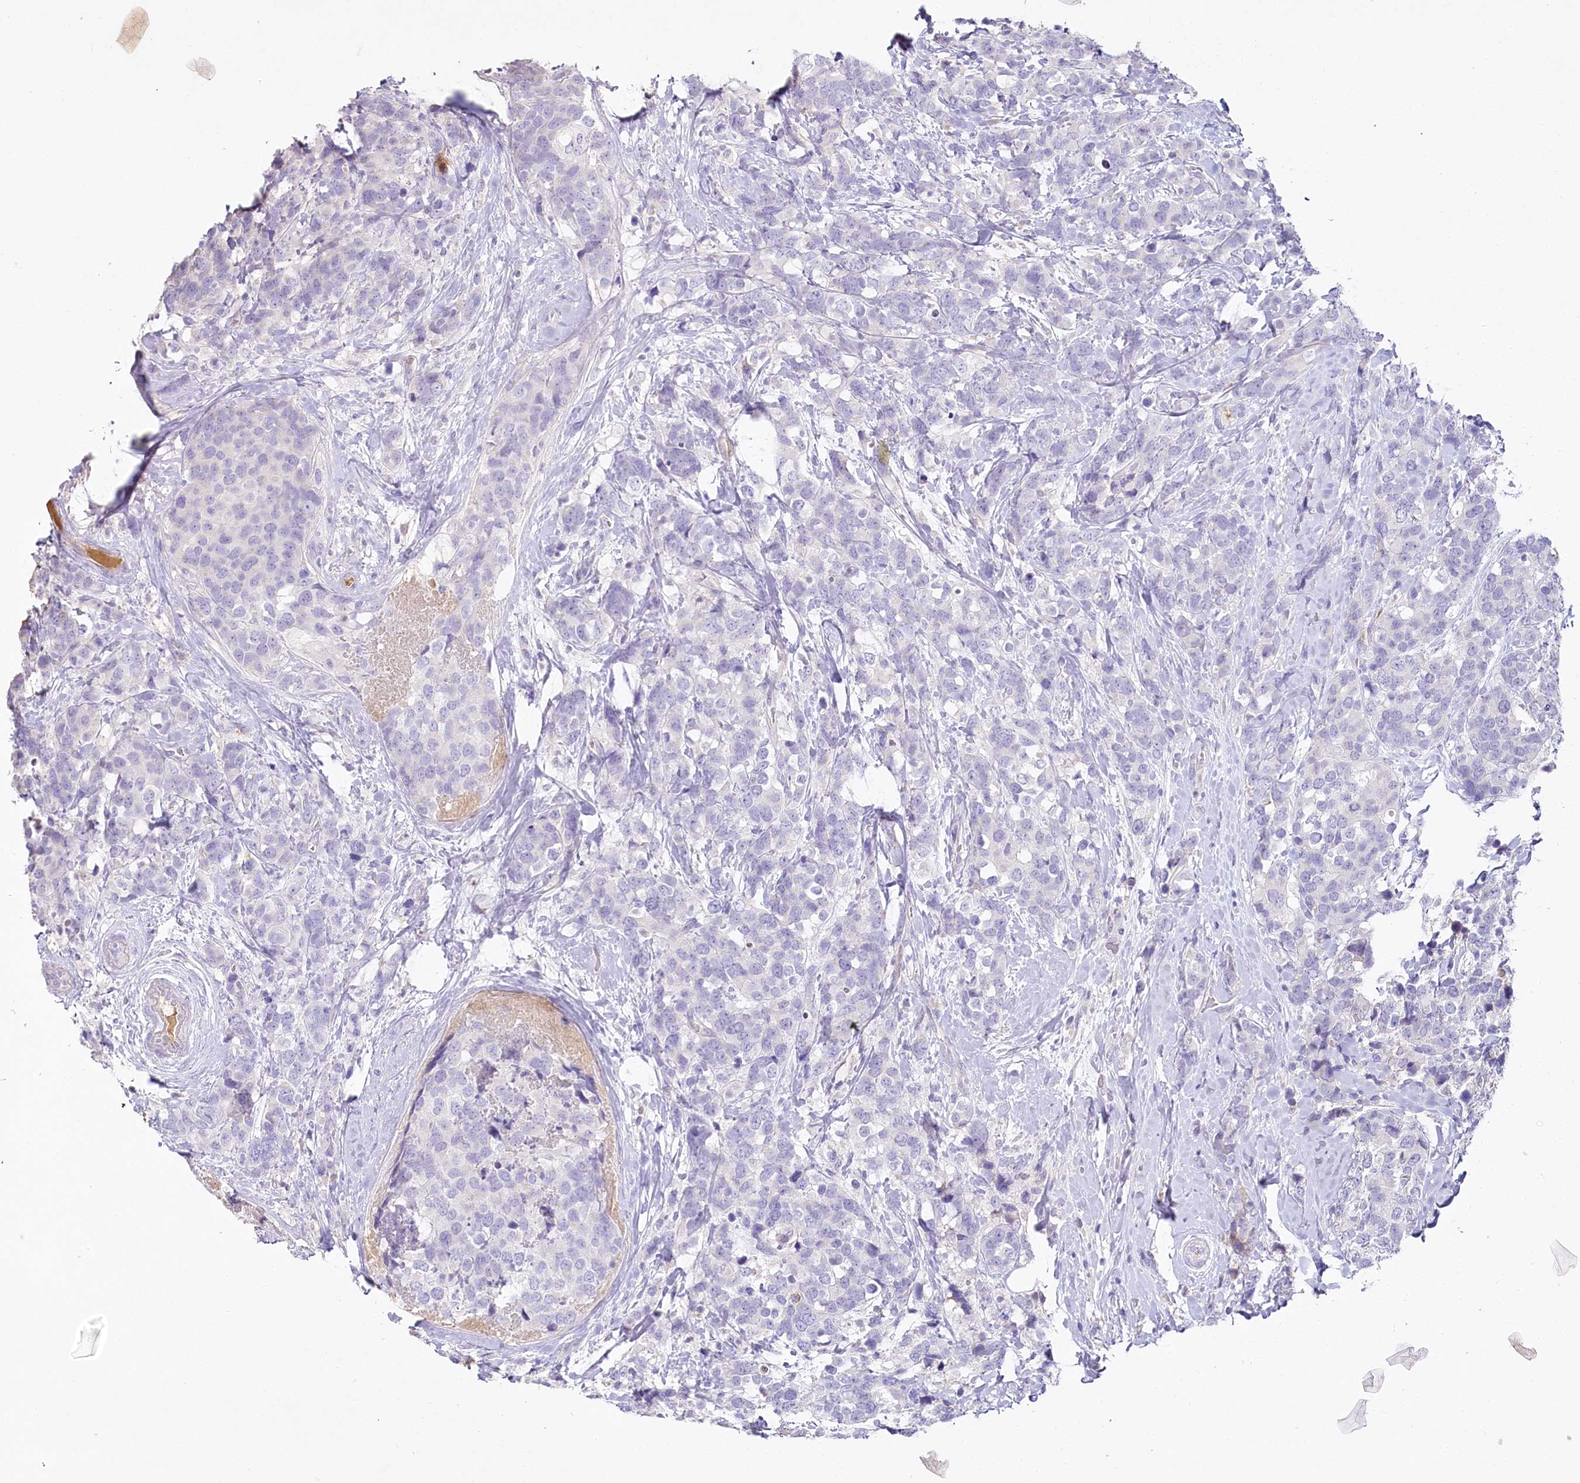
{"staining": {"intensity": "negative", "quantity": "none", "location": "none"}, "tissue": "breast cancer", "cell_type": "Tumor cells", "image_type": "cancer", "snomed": [{"axis": "morphology", "description": "Lobular carcinoma"}, {"axis": "topography", "description": "Breast"}], "caption": "A photomicrograph of lobular carcinoma (breast) stained for a protein reveals no brown staining in tumor cells.", "gene": "HPD", "patient": {"sex": "female", "age": 59}}